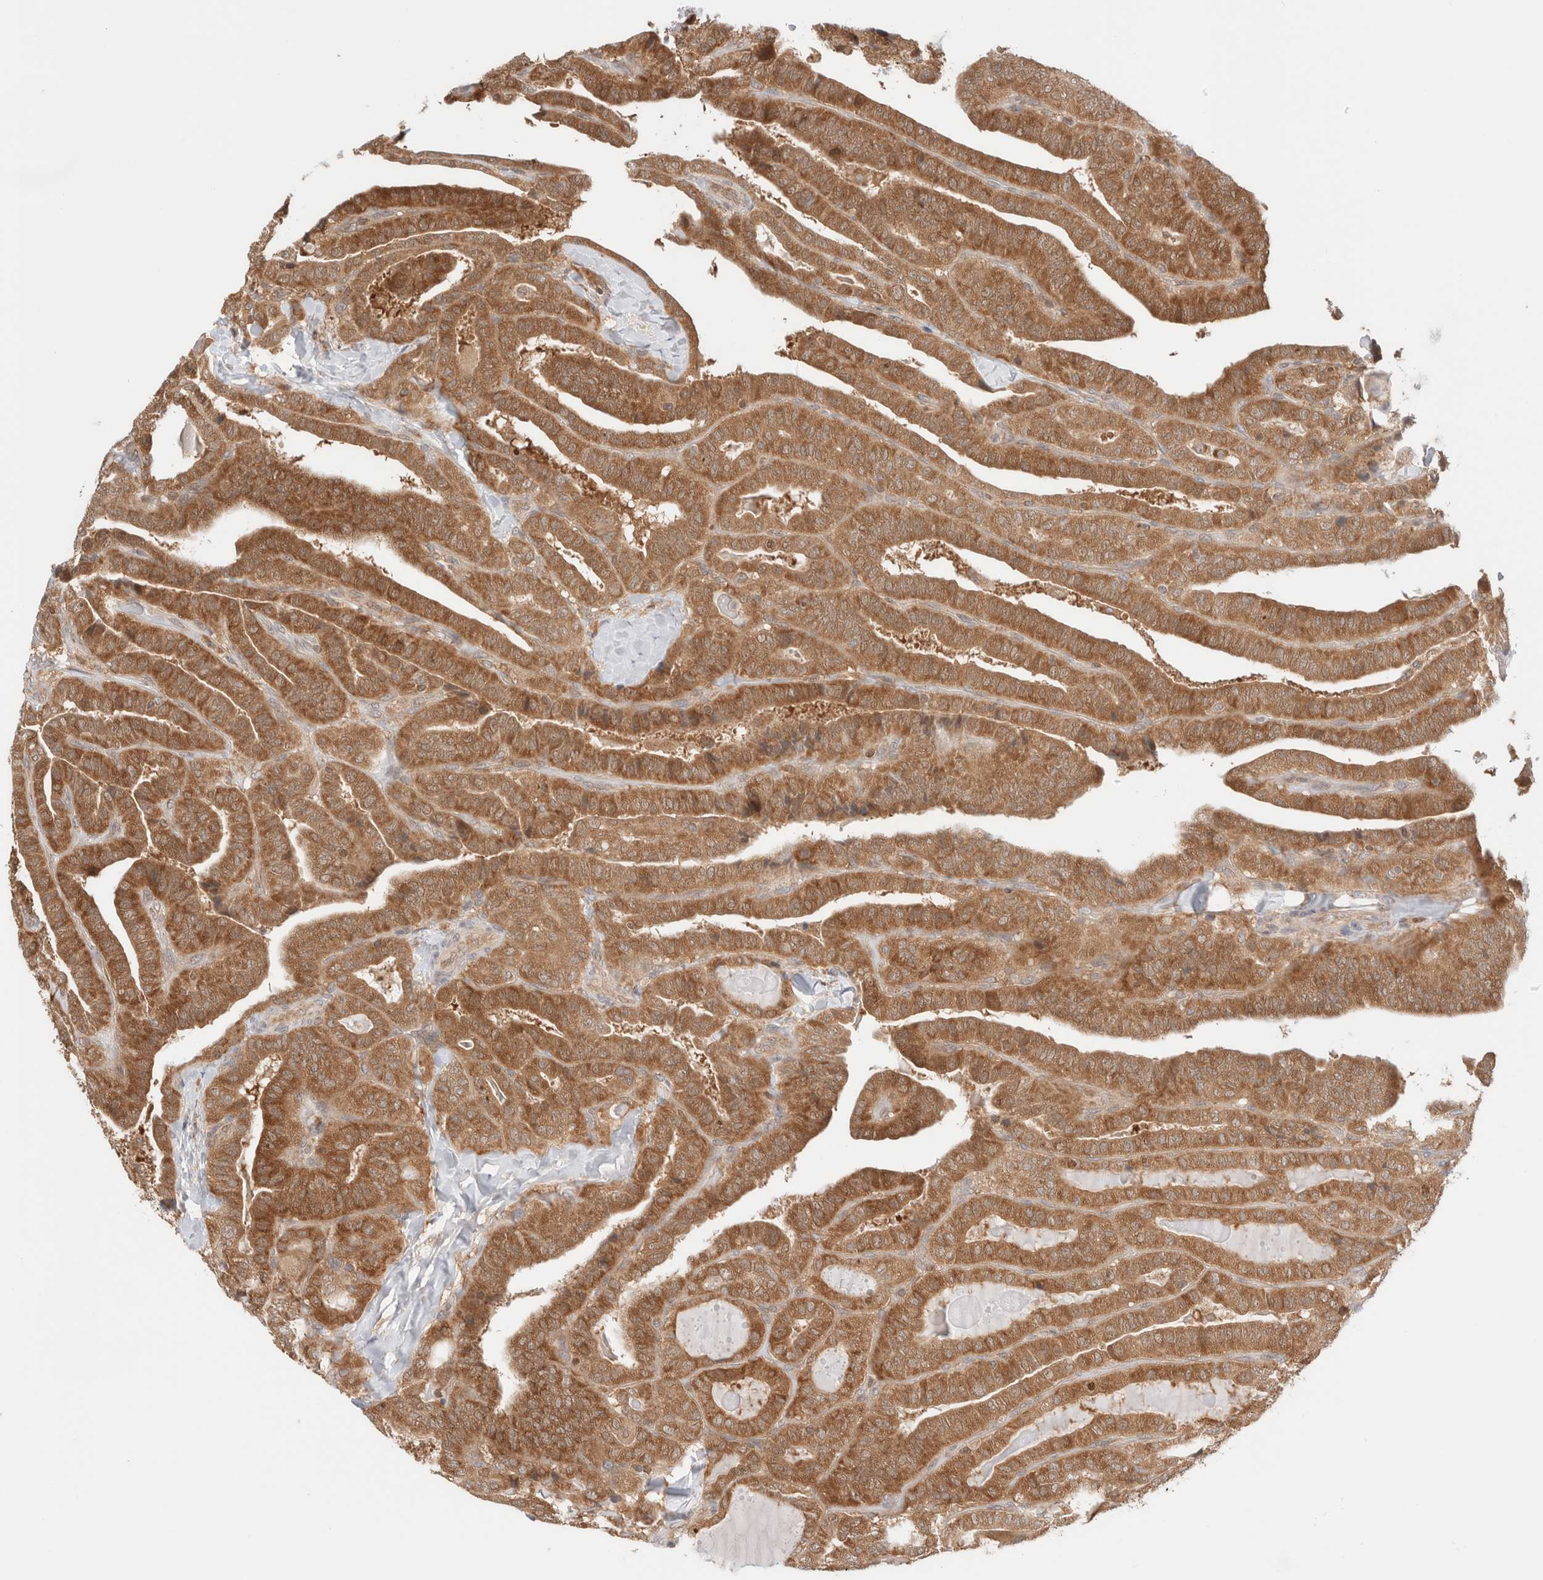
{"staining": {"intensity": "moderate", "quantity": ">75%", "location": "cytoplasmic/membranous"}, "tissue": "thyroid cancer", "cell_type": "Tumor cells", "image_type": "cancer", "snomed": [{"axis": "morphology", "description": "Papillary adenocarcinoma, NOS"}, {"axis": "topography", "description": "Thyroid gland"}], "caption": "Papillary adenocarcinoma (thyroid) stained with DAB (3,3'-diaminobenzidine) immunohistochemistry (IHC) demonstrates medium levels of moderate cytoplasmic/membranous expression in about >75% of tumor cells.", "gene": "XKR4", "patient": {"sex": "male", "age": 77}}